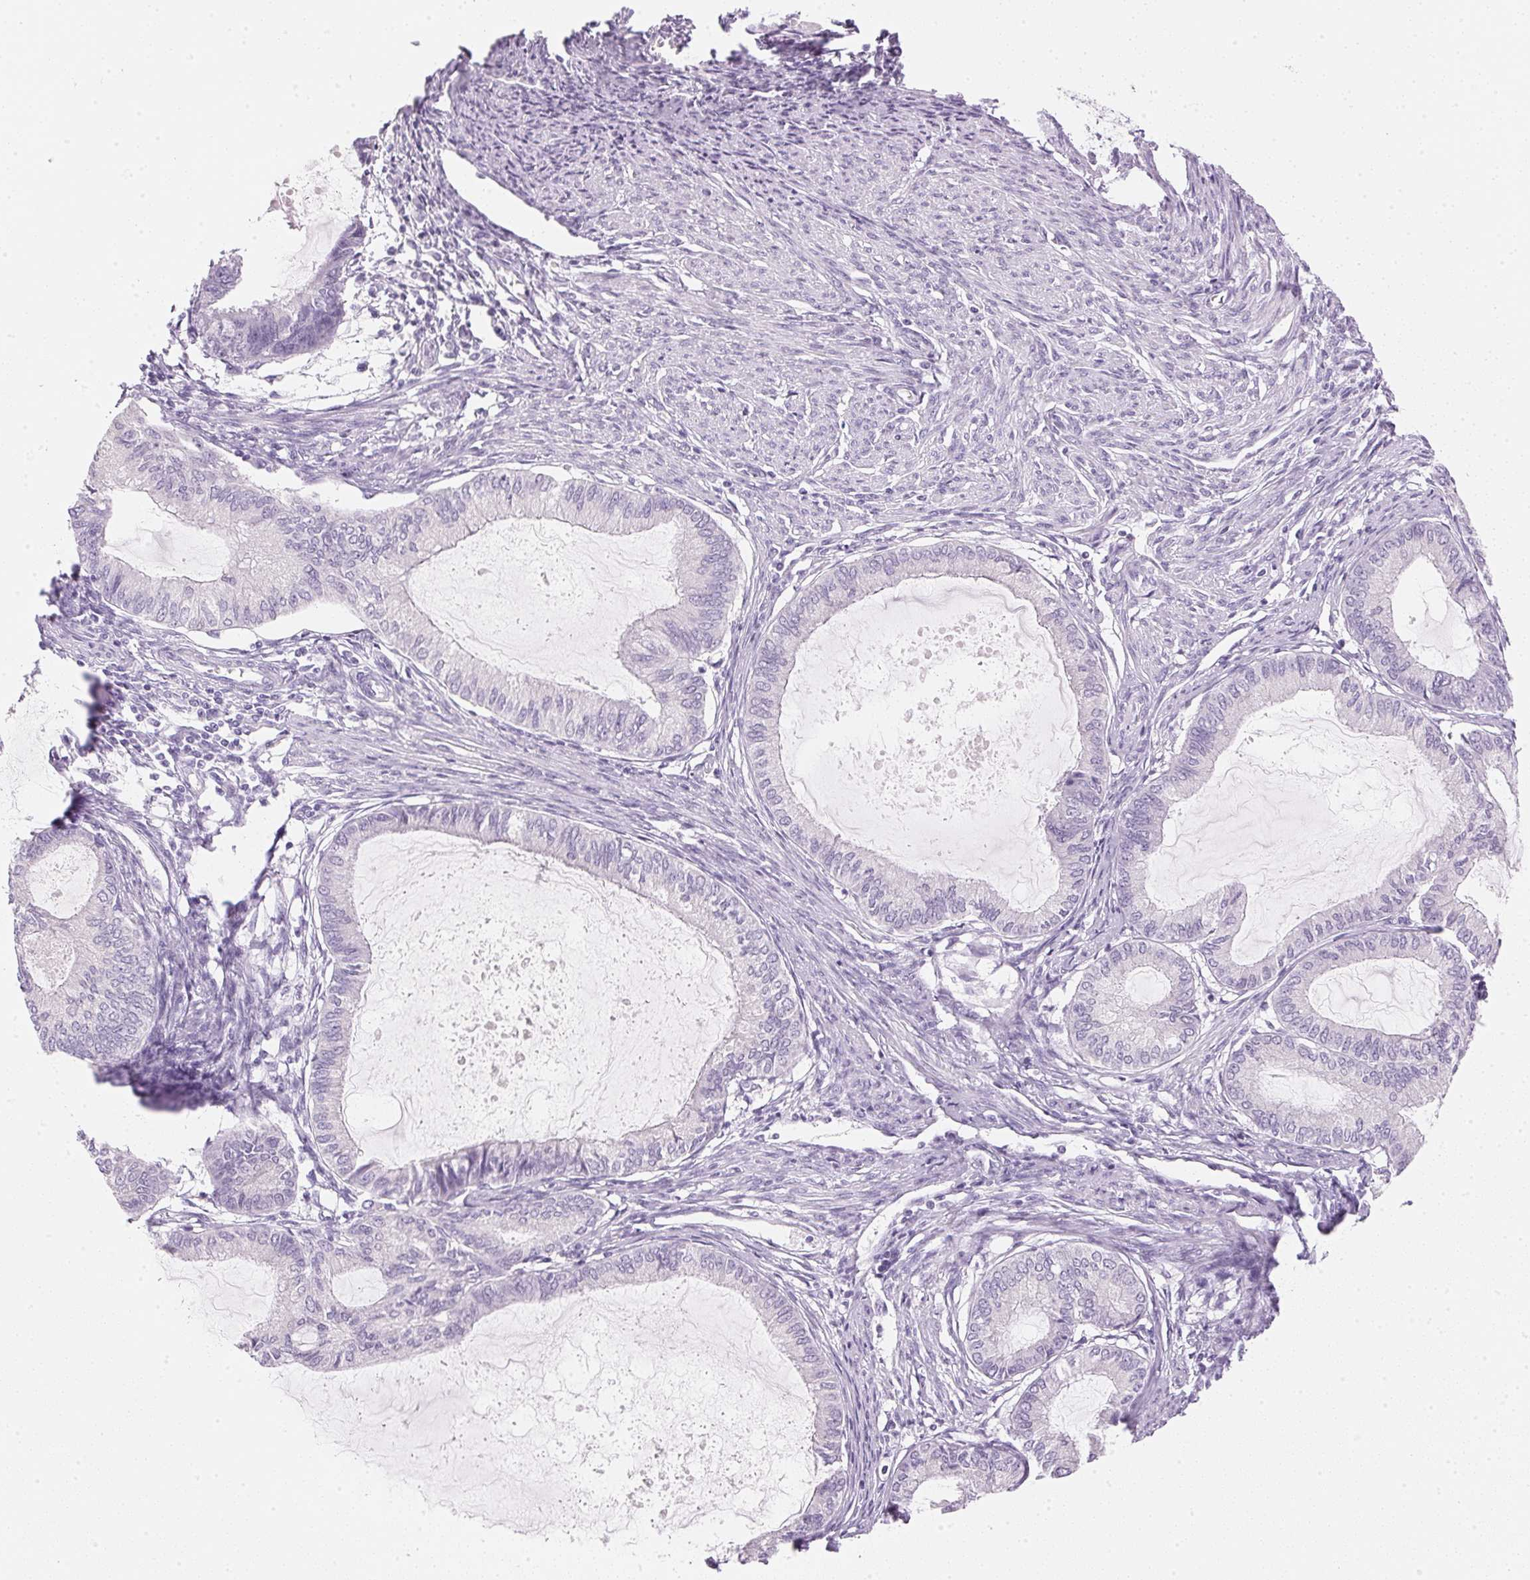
{"staining": {"intensity": "negative", "quantity": "none", "location": "none"}, "tissue": "endometrial cancer", "cell_type": "Tumor cells", "image_type": "cancer", "snomed": [{"axis": "morphology", "description": "Adenocarcinoma, NOS"}, {"axis": "topography", "description": "Endometrium"}], "caption": "Image shows no protein positivity in tumor cells of endometrial cancer tissue. The staining is performed using DAB (3,3'-diaminobenzidine) brown chromogen with nuclei counter-stained in using hematoxylin.", "gene": "IGFBP1", "patient": {"sex": "female", "age": 86}}